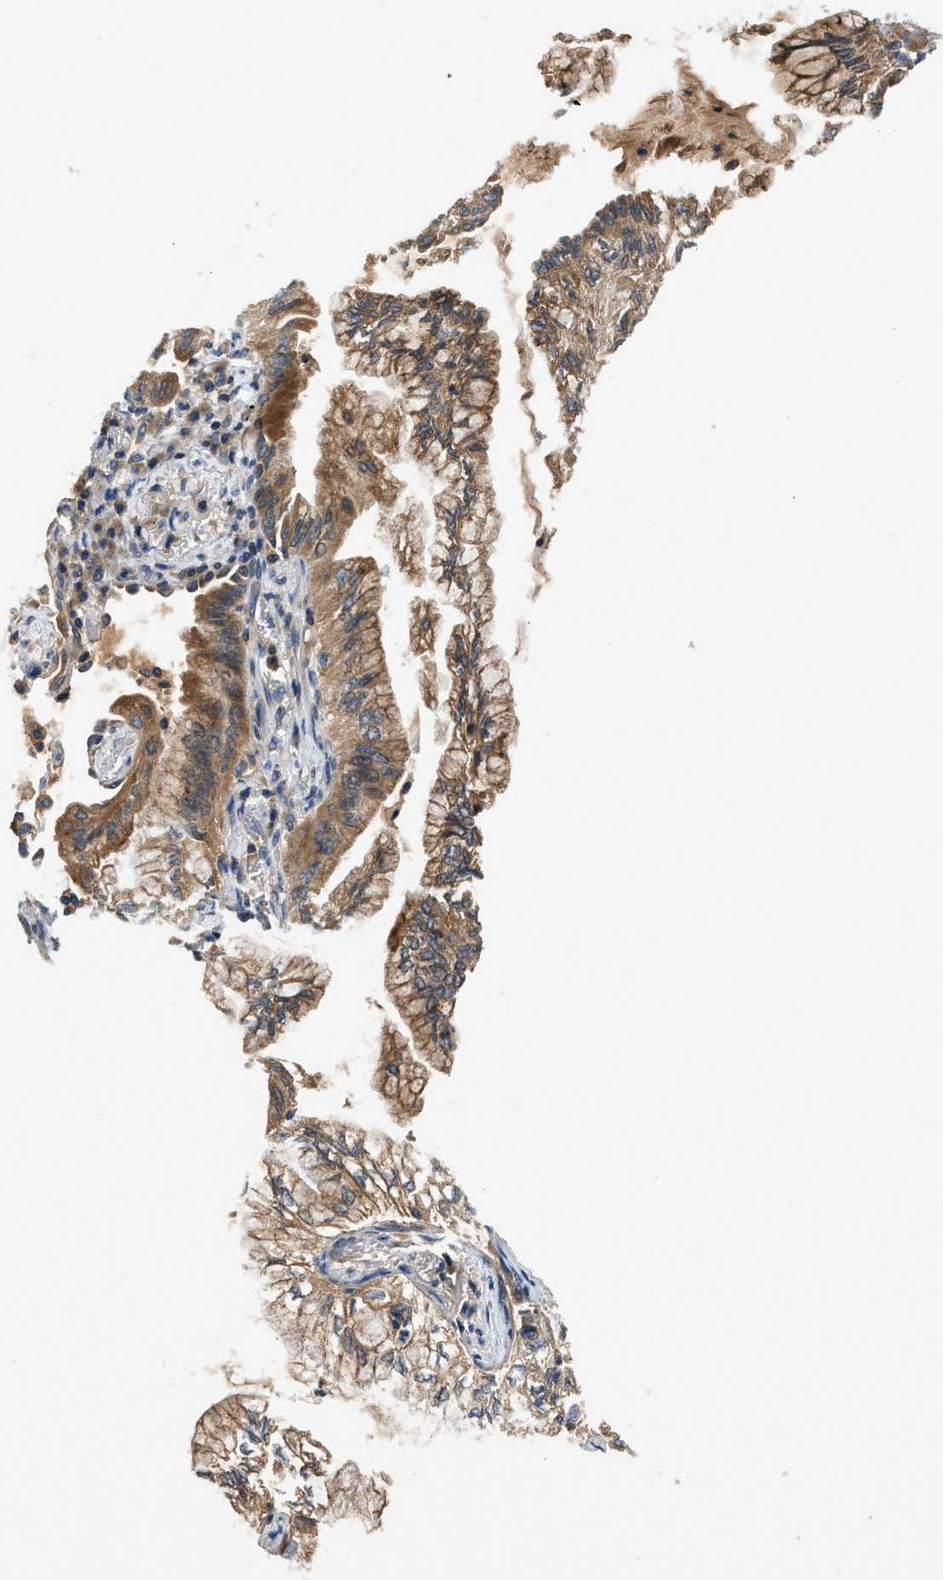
{"staining": {"intensity": "moderate", "quantity": ">75%", "location": "cytoplasmic/membranous"}, "tissue": "lung cancer", "cell_type": "Tumor cells", "image_type": "cancer", "snomed": [{"axis": "morphology", "description": "Adenocarcinoma, NOS"}, {"axis": "topography", "description": "Lung"}], "caption": "A brown stain highlights moderate cytoplasmic/membranous staining of a protein in human adenocarcinoma (lung) tumor cells.", "gene": "PAFAH2", "patient": {"sex": "female", "age": 70}}